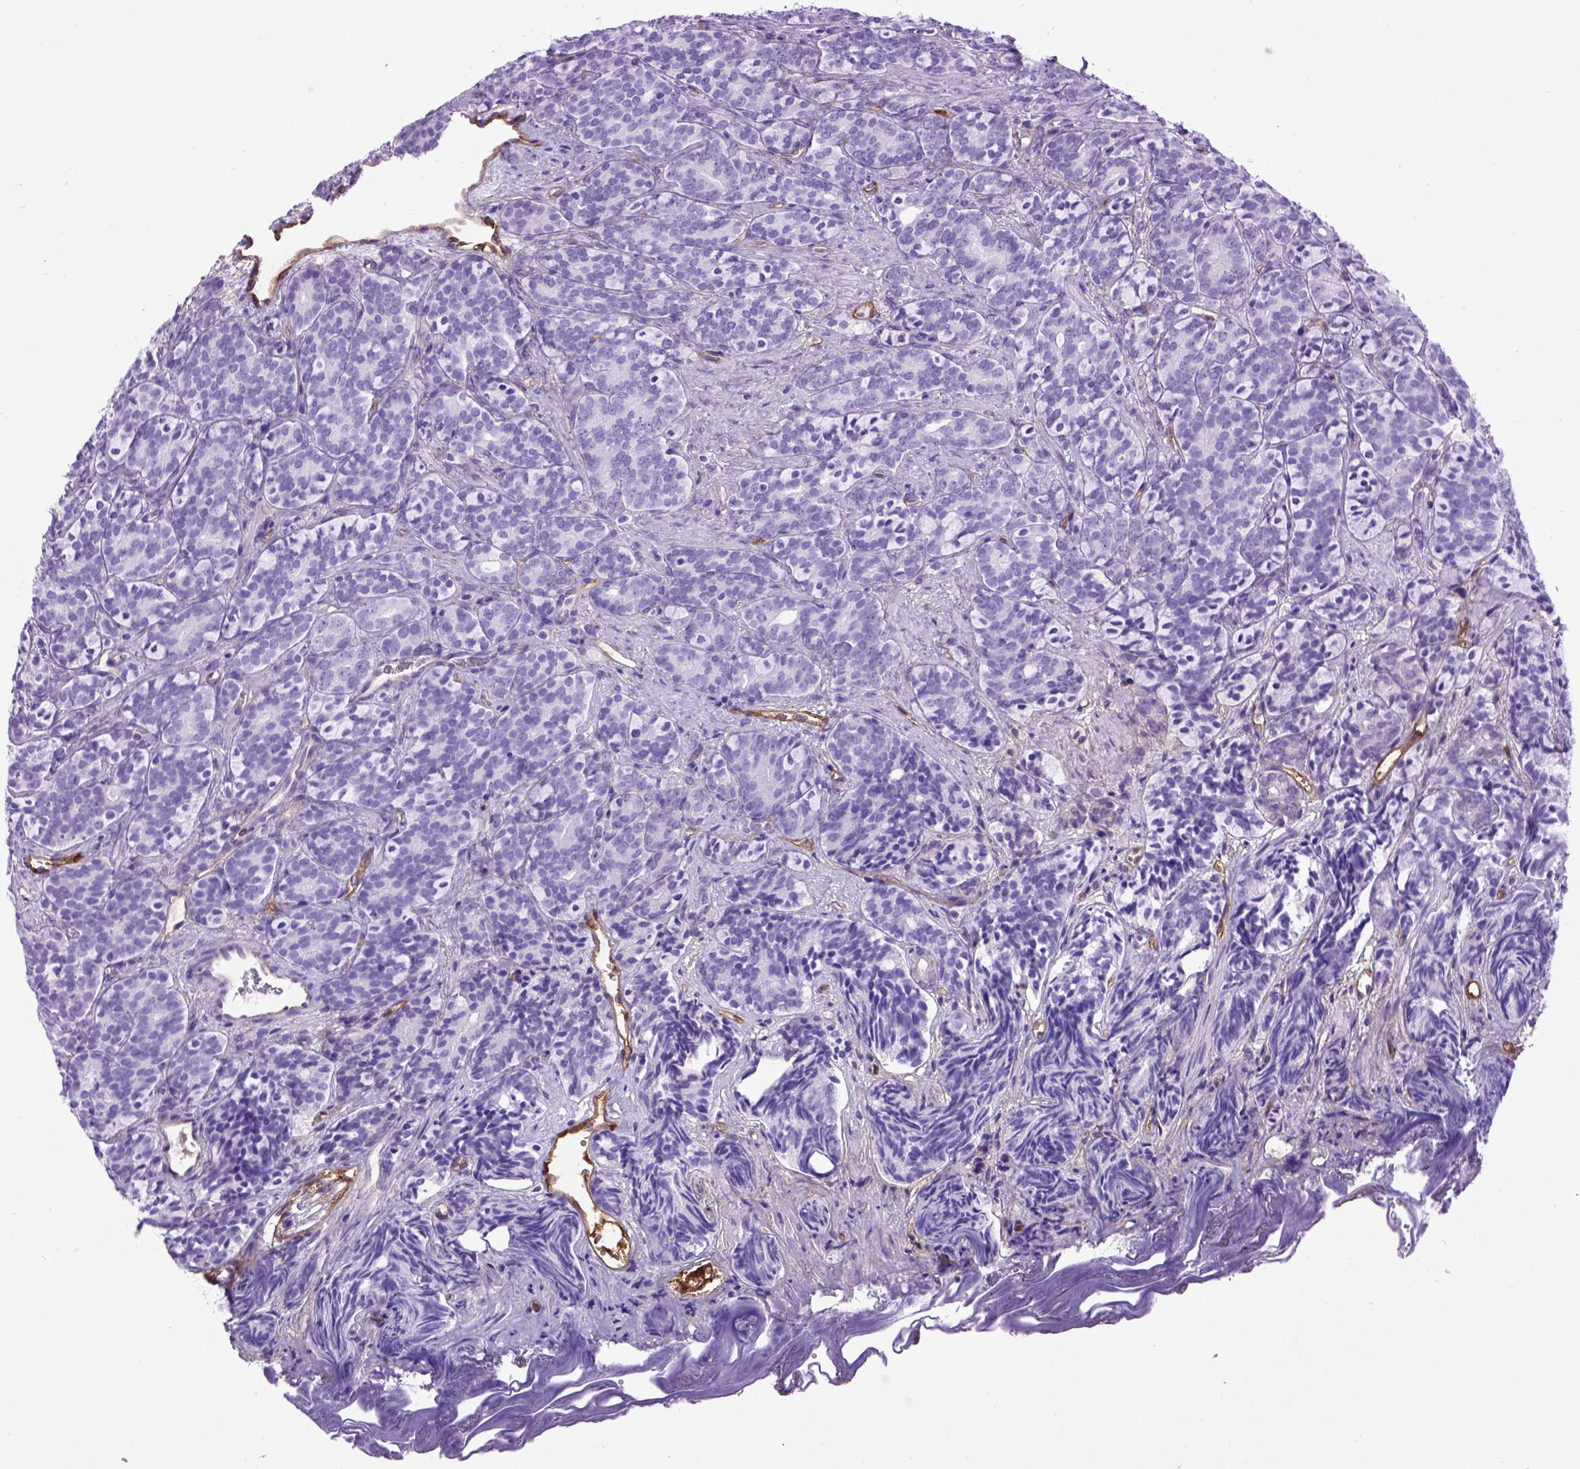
{"staining": {"intensity": "negative", "quantity": "none", "location": "none"}, "tissue": "prostate cancer", "cell_type": "Tumor cells", "image_type": "cancer", "snomed": [{"axis": "morphology", "description": "Adenocarcinoma, High grade"}, {"axis": "topography", "description": "Prostate"}], "caption": "This is an immunohistochemistry micrograph of prostate cancer (high-grade adenocarcinoma). There is no expression in tumor cells.", "gene": "ENG", "patient": {"sex": "male", "age": 84}}